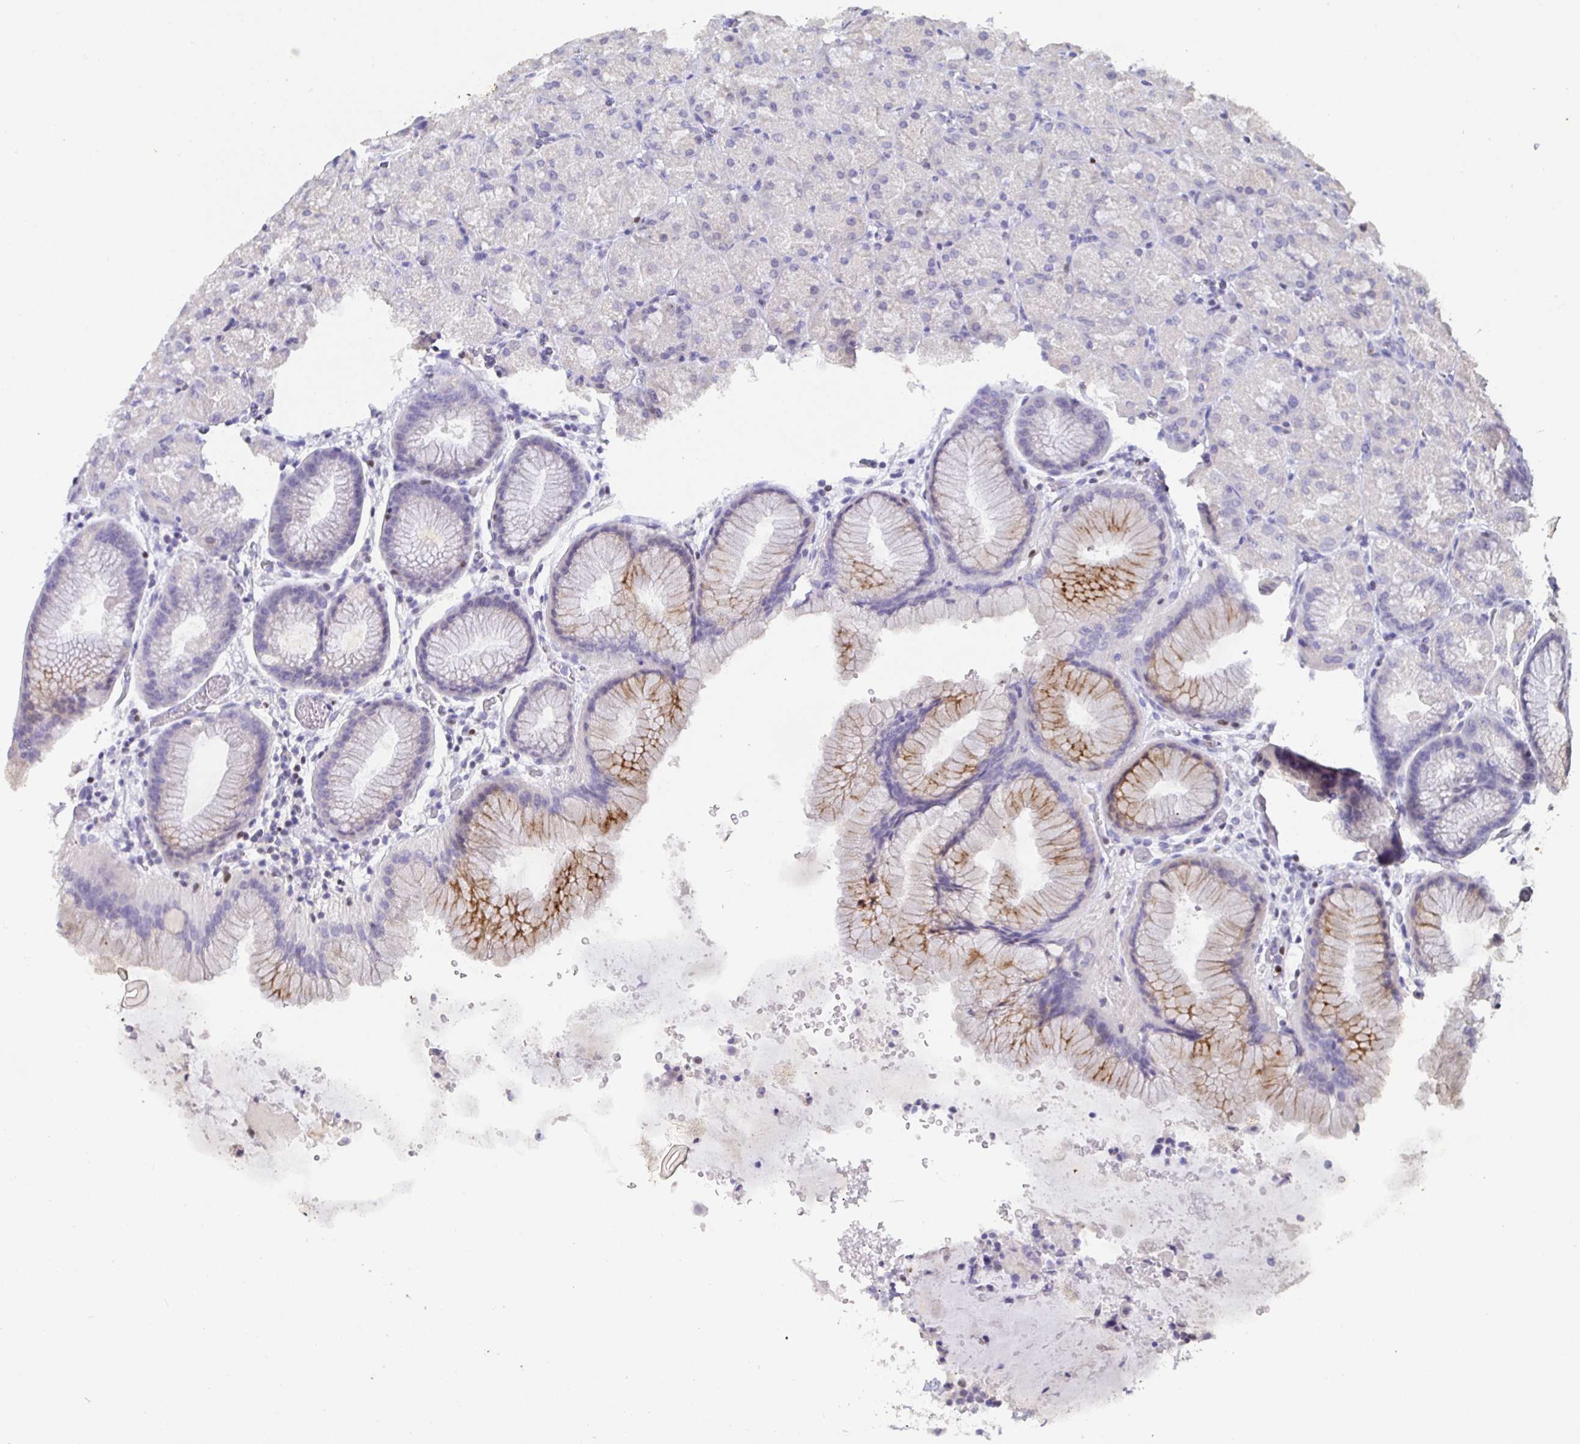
{"staining": {"intensity": "moderate", "quantity": "<25%", "location": "cytoplasmic/membranous"}, "tissue": "stomach", "cell_type": "Glandular cells", "image_type": "normal", "snomed": [{"axis": "morphology", "description": "Normal tissue, NOS"}, {"axis": "topography", "description": "Stomach, upper"}, {"axis": "topography", "description": "Stomach"}], "caption": "Immunohistochemistry (IHC) of unremarkable human stomach exhibits low levels of moderate cytoplasmic/membranous staining in approximately <25% of glandular cells. (IHC, brightfield microscopy, high magnification).", "gene": "SATB1", "patient": {"sex": "male", "age": 48}}